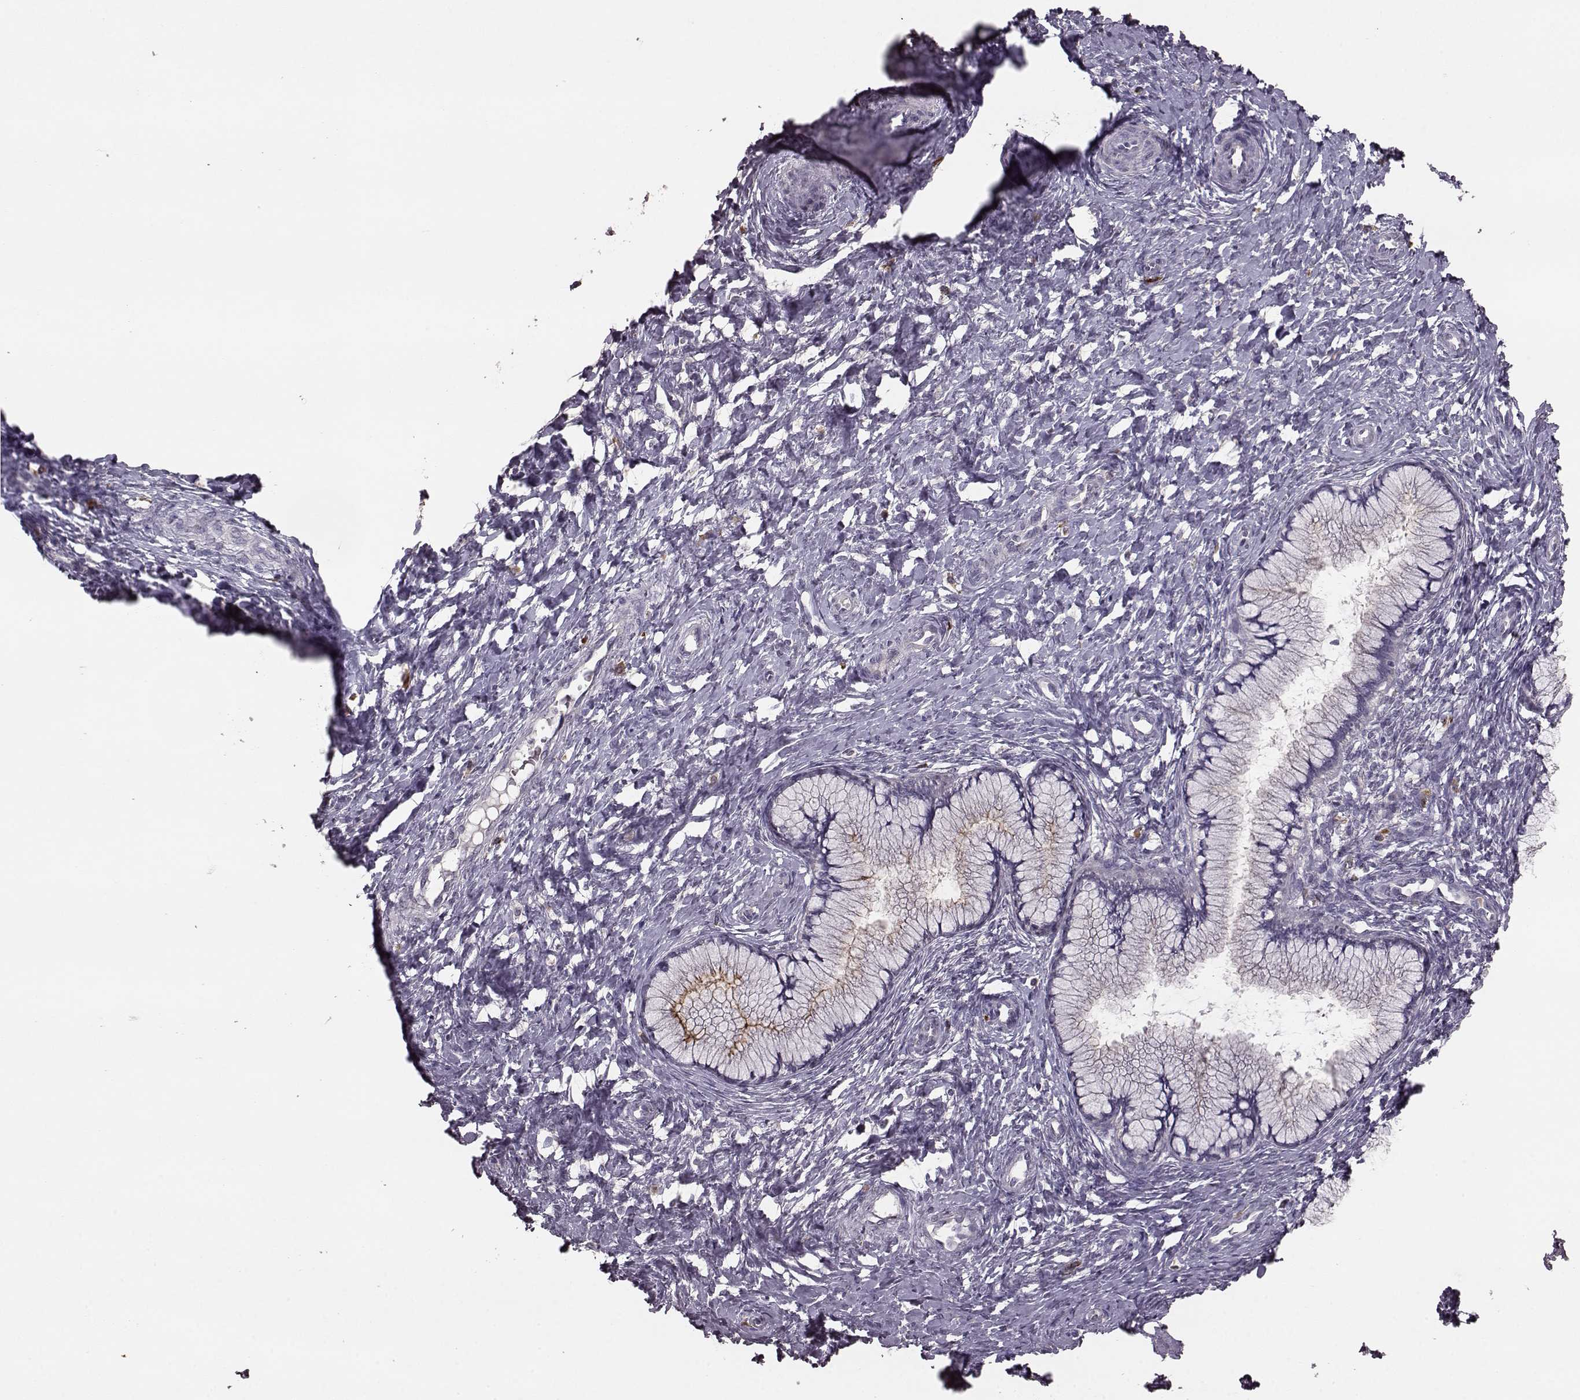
{"staining": {"intensity": "moderate", "quantity": "<25%", "location": "cytoplasmic/membranous"}, "tissue": "cervix", "cell_type": "Glandular cells", "image_type": "normal", "snomed": [{"axis": "morphology", "description": "Normal tissue, NOS"}, {"axis": "topography", "description": "Cervix"}], "caption": "A histopathology image of human cervix stained for a protein shows moderate cytoplasmic/membranous brown staining in glandular cells. (Stains: DAB (3,3'-diaminobenzidine) in brown, nuclei in blue, Microscopy: brightfield microscopy at high magnification).", "gene": "SLC52A3", "patient": {"sex": "female", "age": 37}}